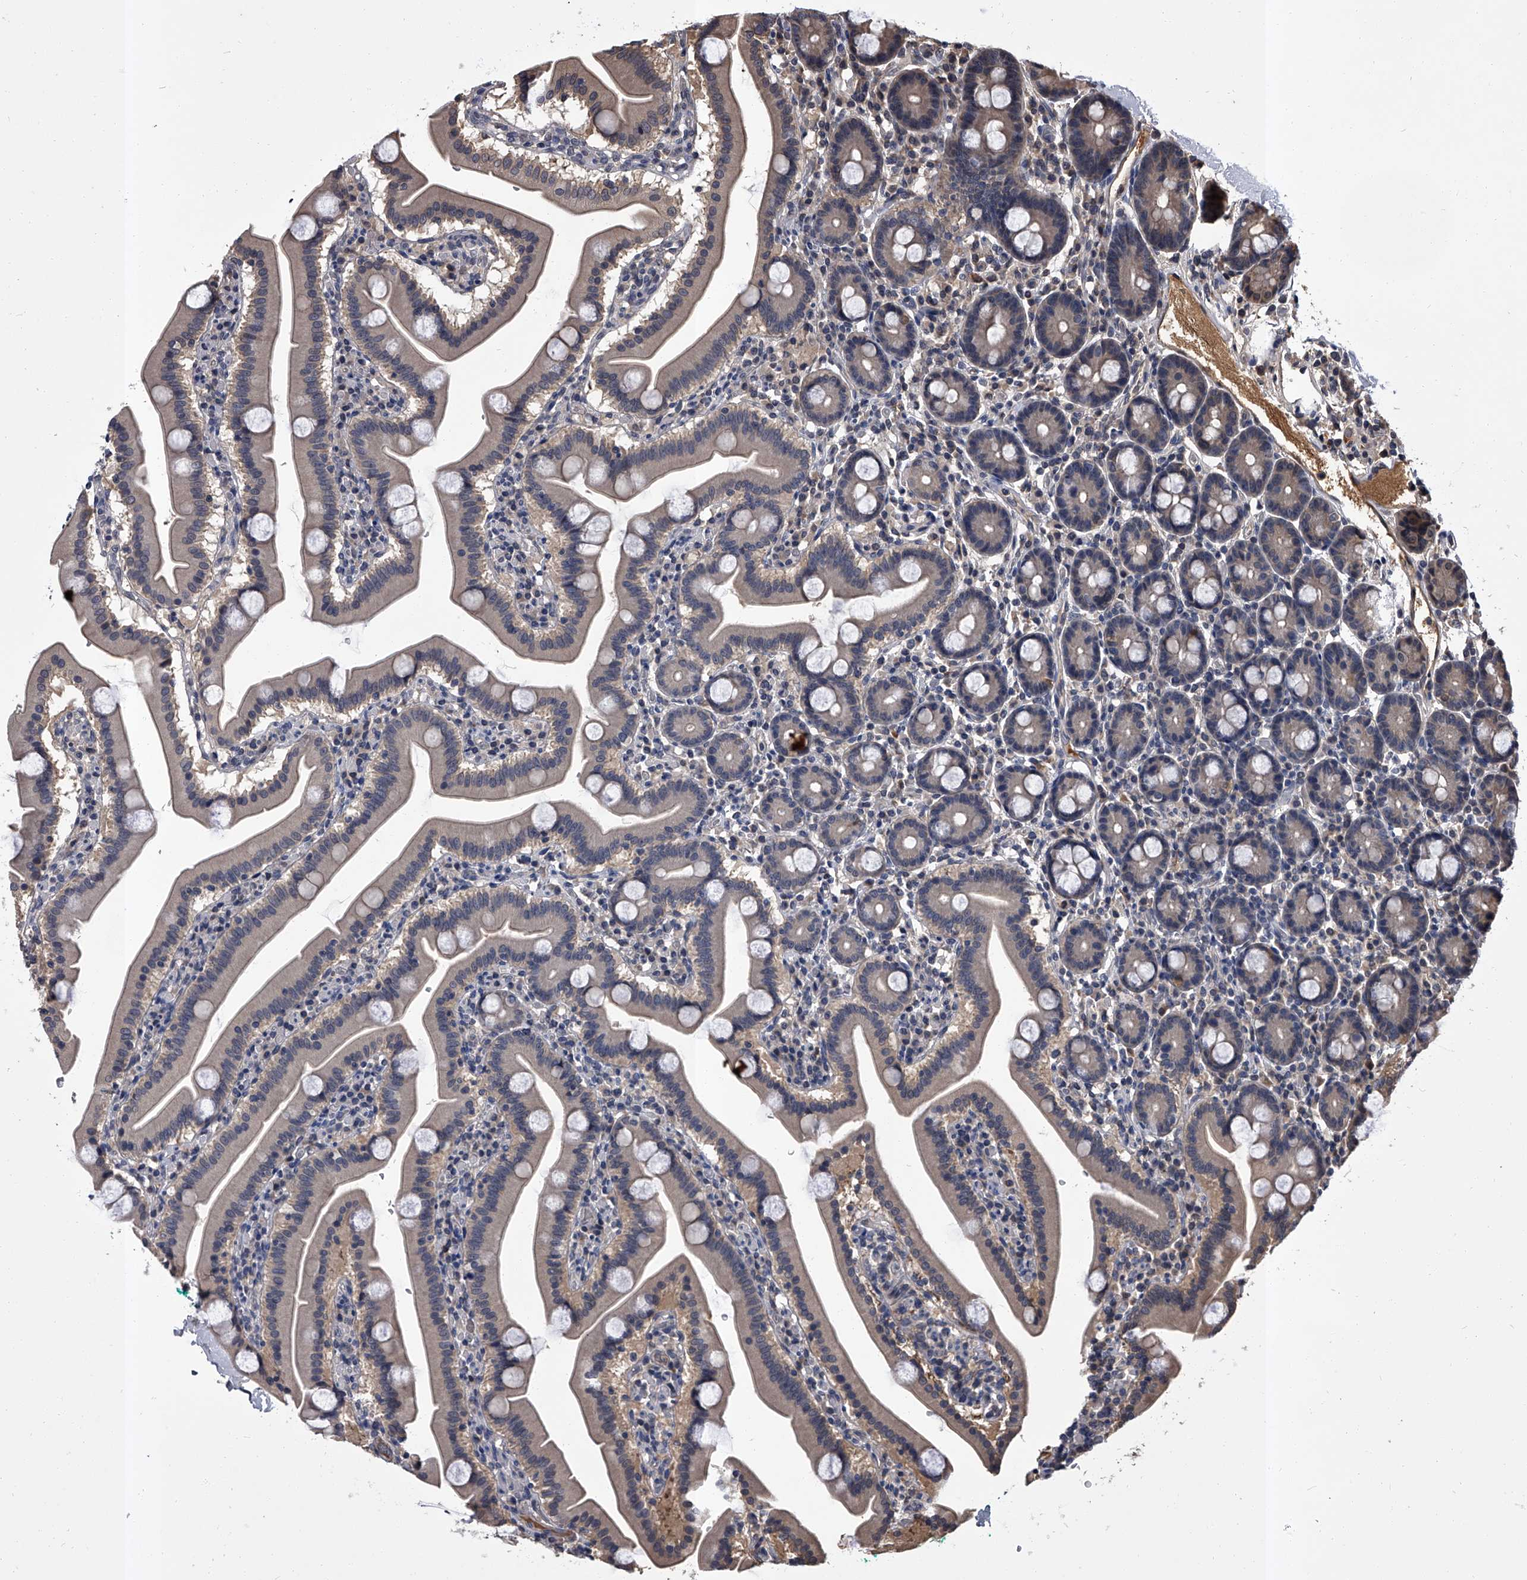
{"staining": {"intensity": "weak", "quantity": ">75%", "location": "cytoplasmic/membranous"}, "tissue": "duodenum", "cell_type": "Glandular cells", "image_type": "normal", "snomed": [{"axis": "morphology", "description": "Normal tissue, NOS"}, {"axis": "topography", "description": "Duodenum"}], "caption": "Immunohistochemical staining of normal duodenum exhibits >75% levels of weak cytoplasmic/membranous protein expression in about >75% of glandular cells. (IHC, brightfield microscopy, high magnification).", "gene": "SLC18B1", "patient": {"sex": "male", "age": 55}}